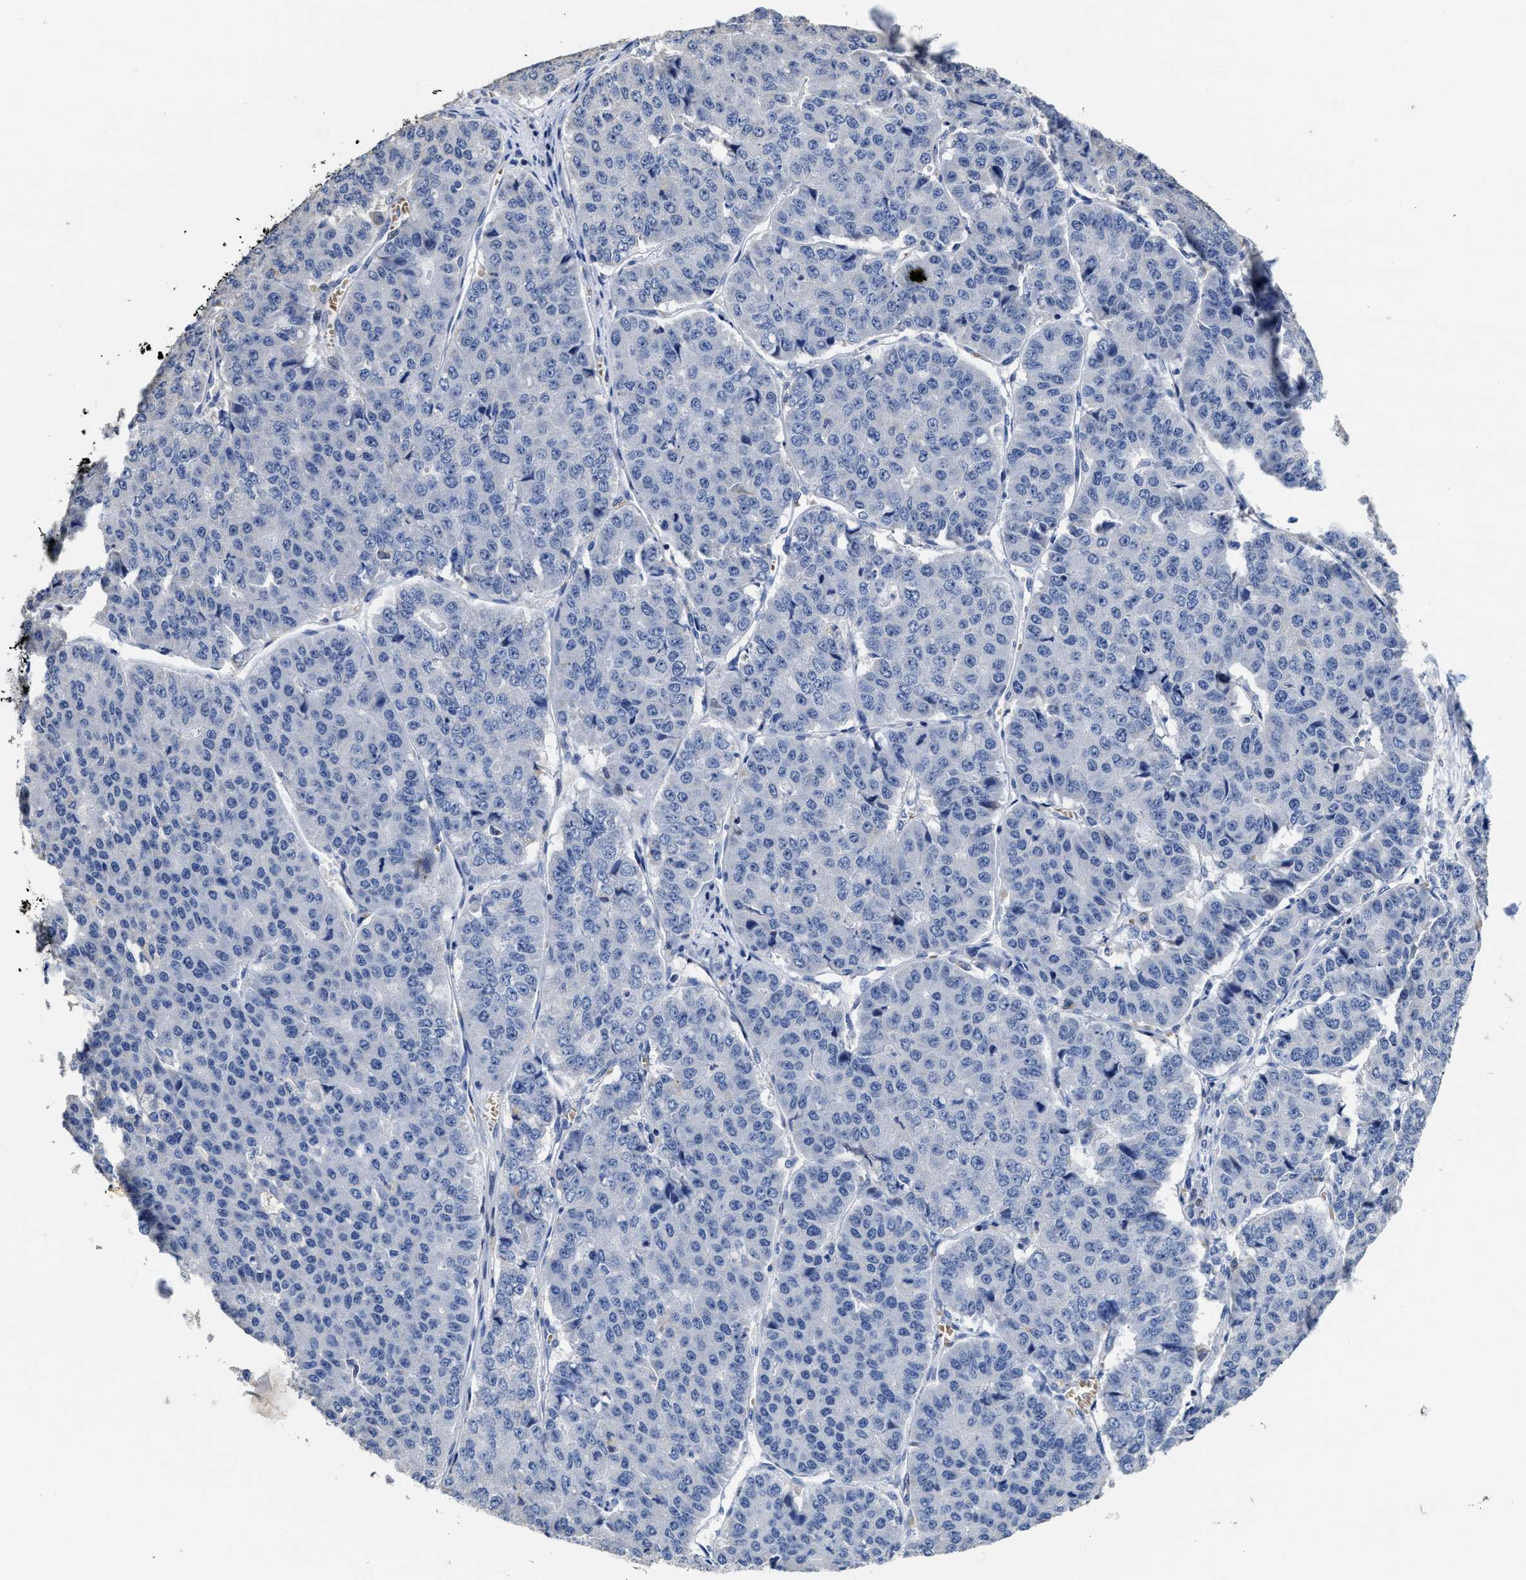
{"staining": {"intensity": "negative", "quantity": "none", "location": "none"}, "tissue": "pancreatic cancer", "cell_type": "Tumor cells", "image_type": "cancer", "snomed": [{"axis": "morphology", "description": "Adenocarcinoma, NOS"}, {"axis": "topography", "description": "Pancreas"}], "caption": "Immunohistochemical staining of adenocarcinoma (pancreatic) demonstrates no significant expression in tumor cells.", "gene": "ZFAT", "patient": {"sex": "male", "age": 50}}